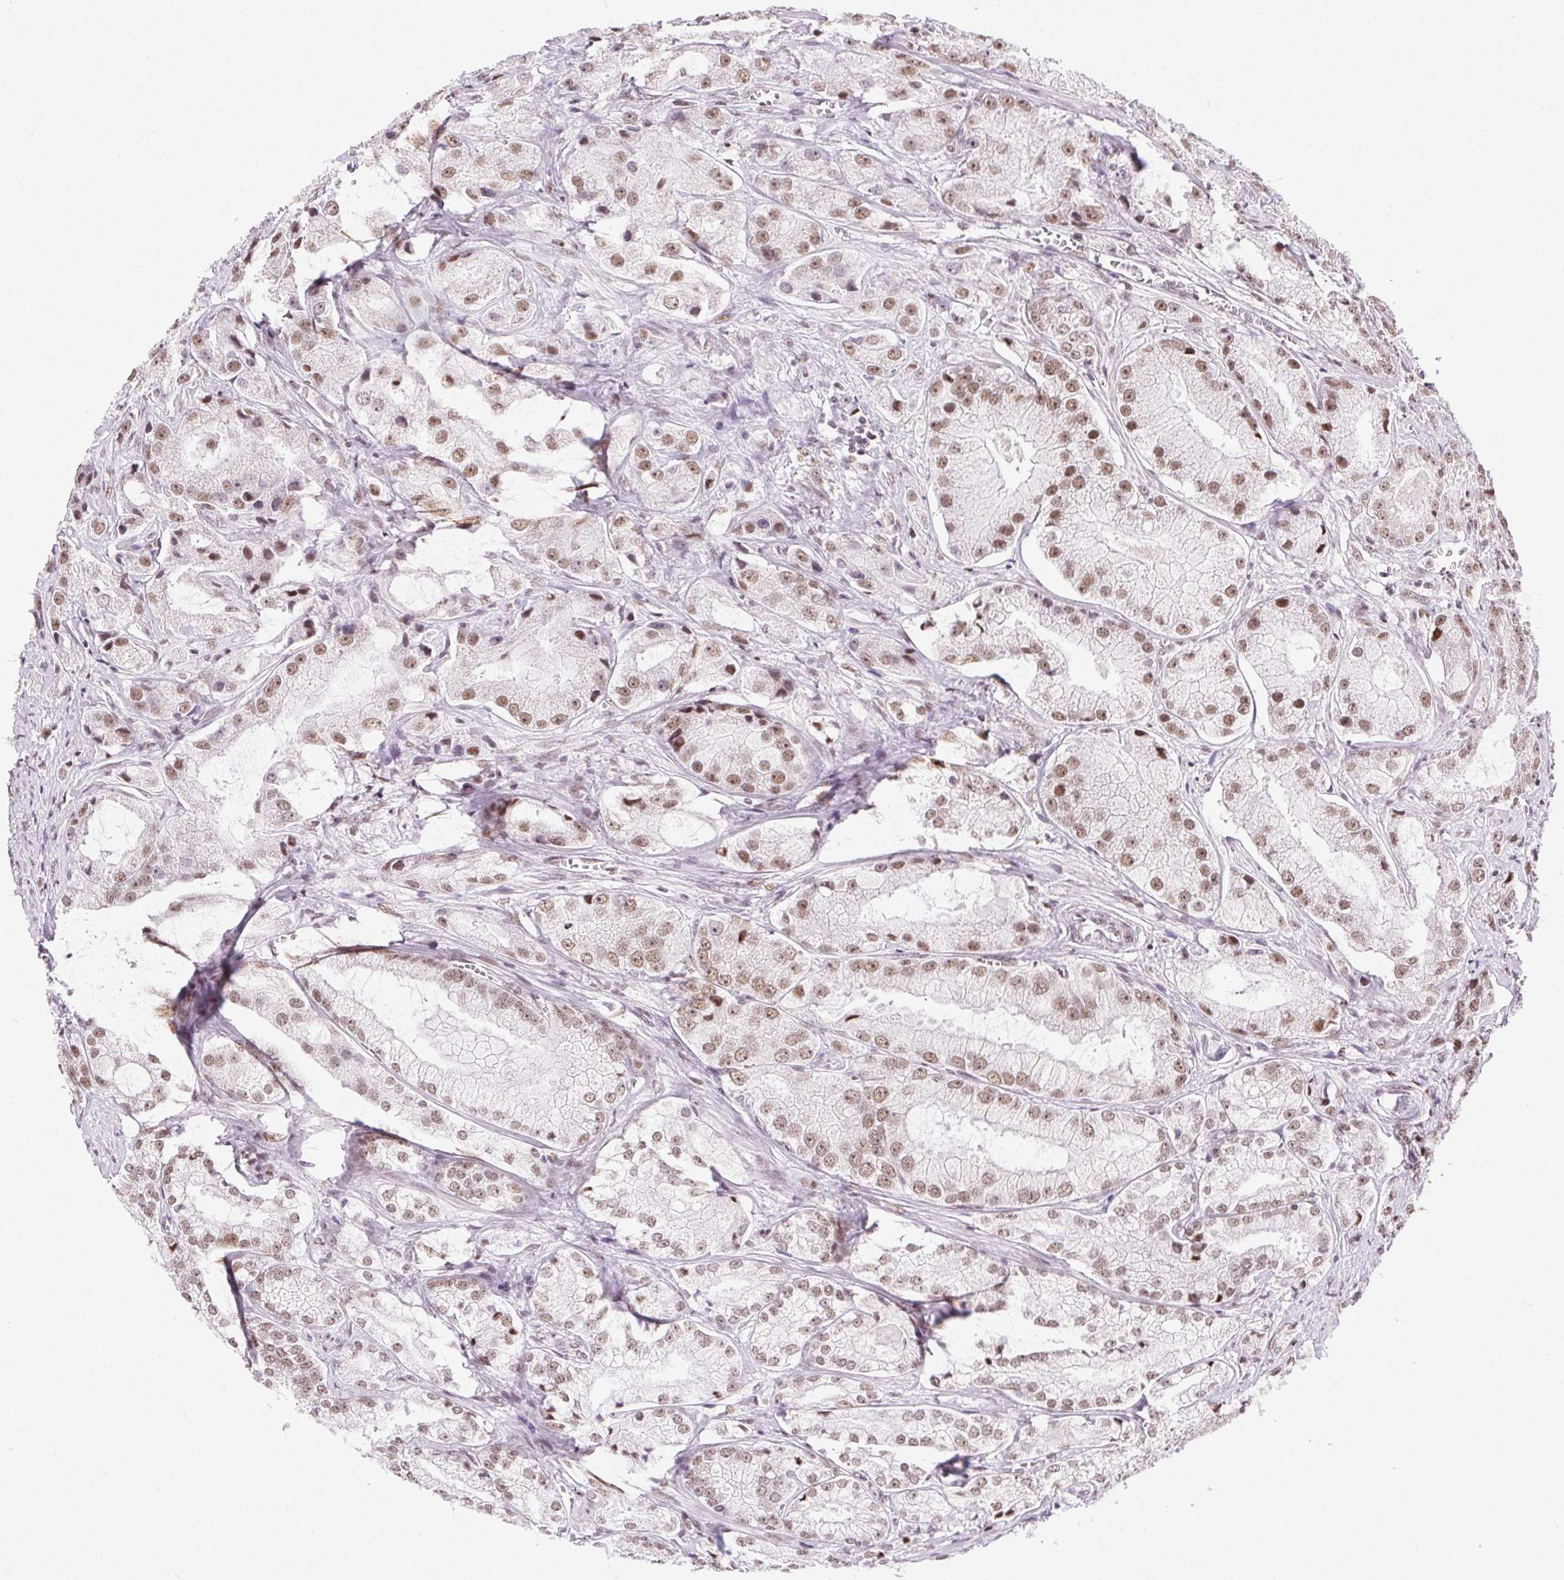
{"staining": {"intensity": "moderate", "quantity": ">75%", "location": "nuclear"}, "tissue": "prostate cancer", "cell_type": "Tumor cells", "image_type": "cancer", "snomed": [{"axis": "morphology", "description": "Adenocarcinoma, High grade"}, {"axis": "topography", "description": "Prostate"}], "caption": "Immunohistochemical staining of human high-grade adenocarcinoma (prostate) demonstrates moderate nuclear protein expression in about >75% of tumor cells.", "gene": "TRA2B", "patient": {"sex": "male", "age": 64}}